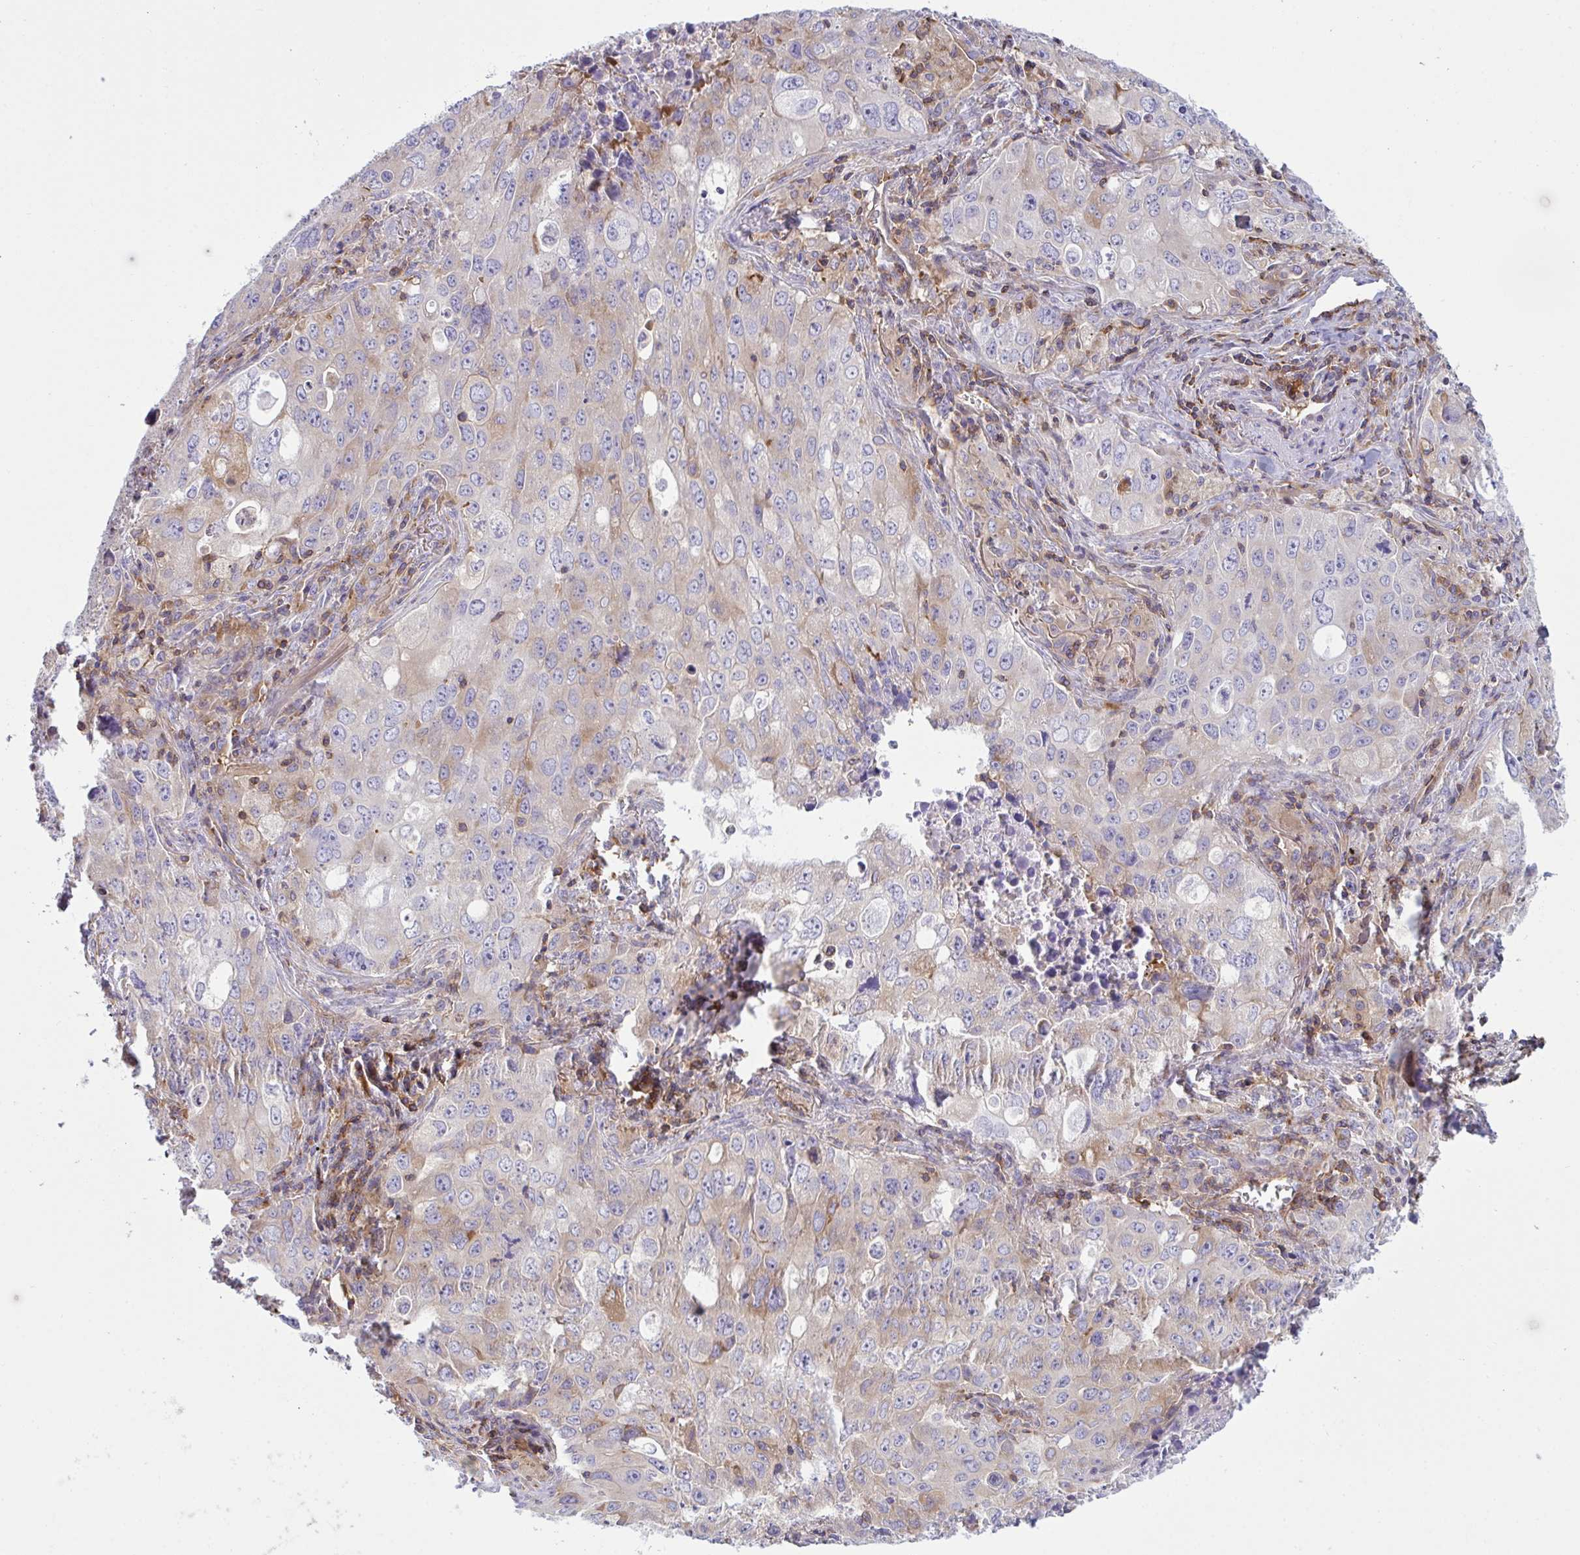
{"staining": {"intensity": "weak", "quantity": "25%-75%", "location": "cytoplasmic/membranous"}, "tissue": "lung cancer", "cell_type": "Tumor cells", "image_type": "cancer", "snomed": [{"axis": "morphology", "description": "Adenocarcinoma, NOS"}, {"axis": "morphology", "description": "Adenocarcinoma, metastatic, NOS"}, {"axis": "topography", "description": "Lymph node"}, {"axis": "topography", "description": "Lung"}], "caption": "Human lung adenocarcinoma stained with a brown dye shows weak cytoplasmic/membranous positive expression in approximately 25%-75% of tumor cells.", "gene": "TSC22D3", "patient": {"sex": "female", "age": 42}}